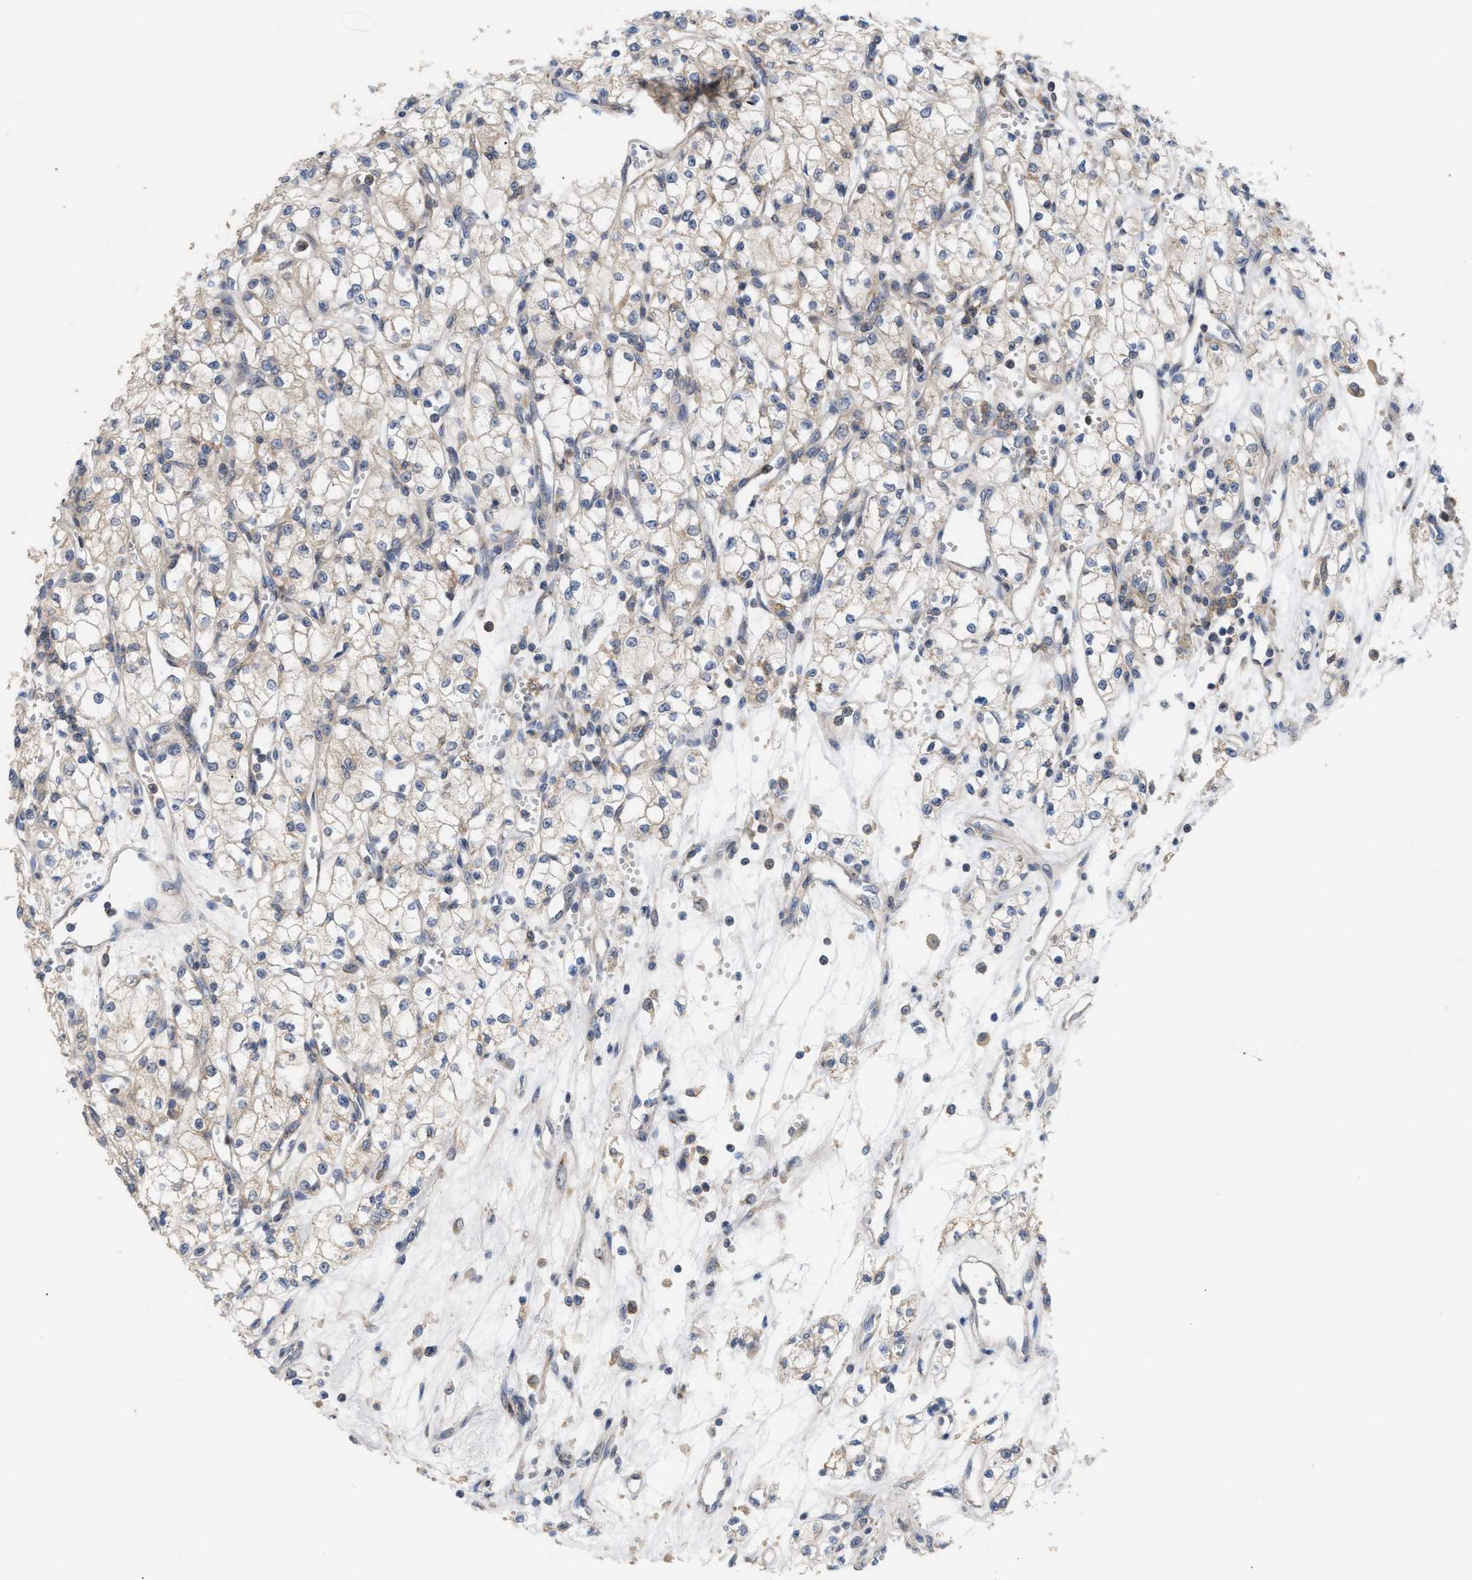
{"staining": {"intensity": "weak", "quantity": "<25%", "location": "cytoplasmic/membranous"}, "tissue": "renal cancer", "cell_type": "Tumor cells", "image_type": "cancer", "snomed": [{"axis": "morphology", "description": "Adenocarcinoma, NOS"}, {"axis": "topography", "description": "Kidney"}], "caption": "Immunohistochemical staining of renal cancer reveals no significant positivity in tumor cells.", "gene": "DBNL", "patient": {"sex": "male", "age": 59}}